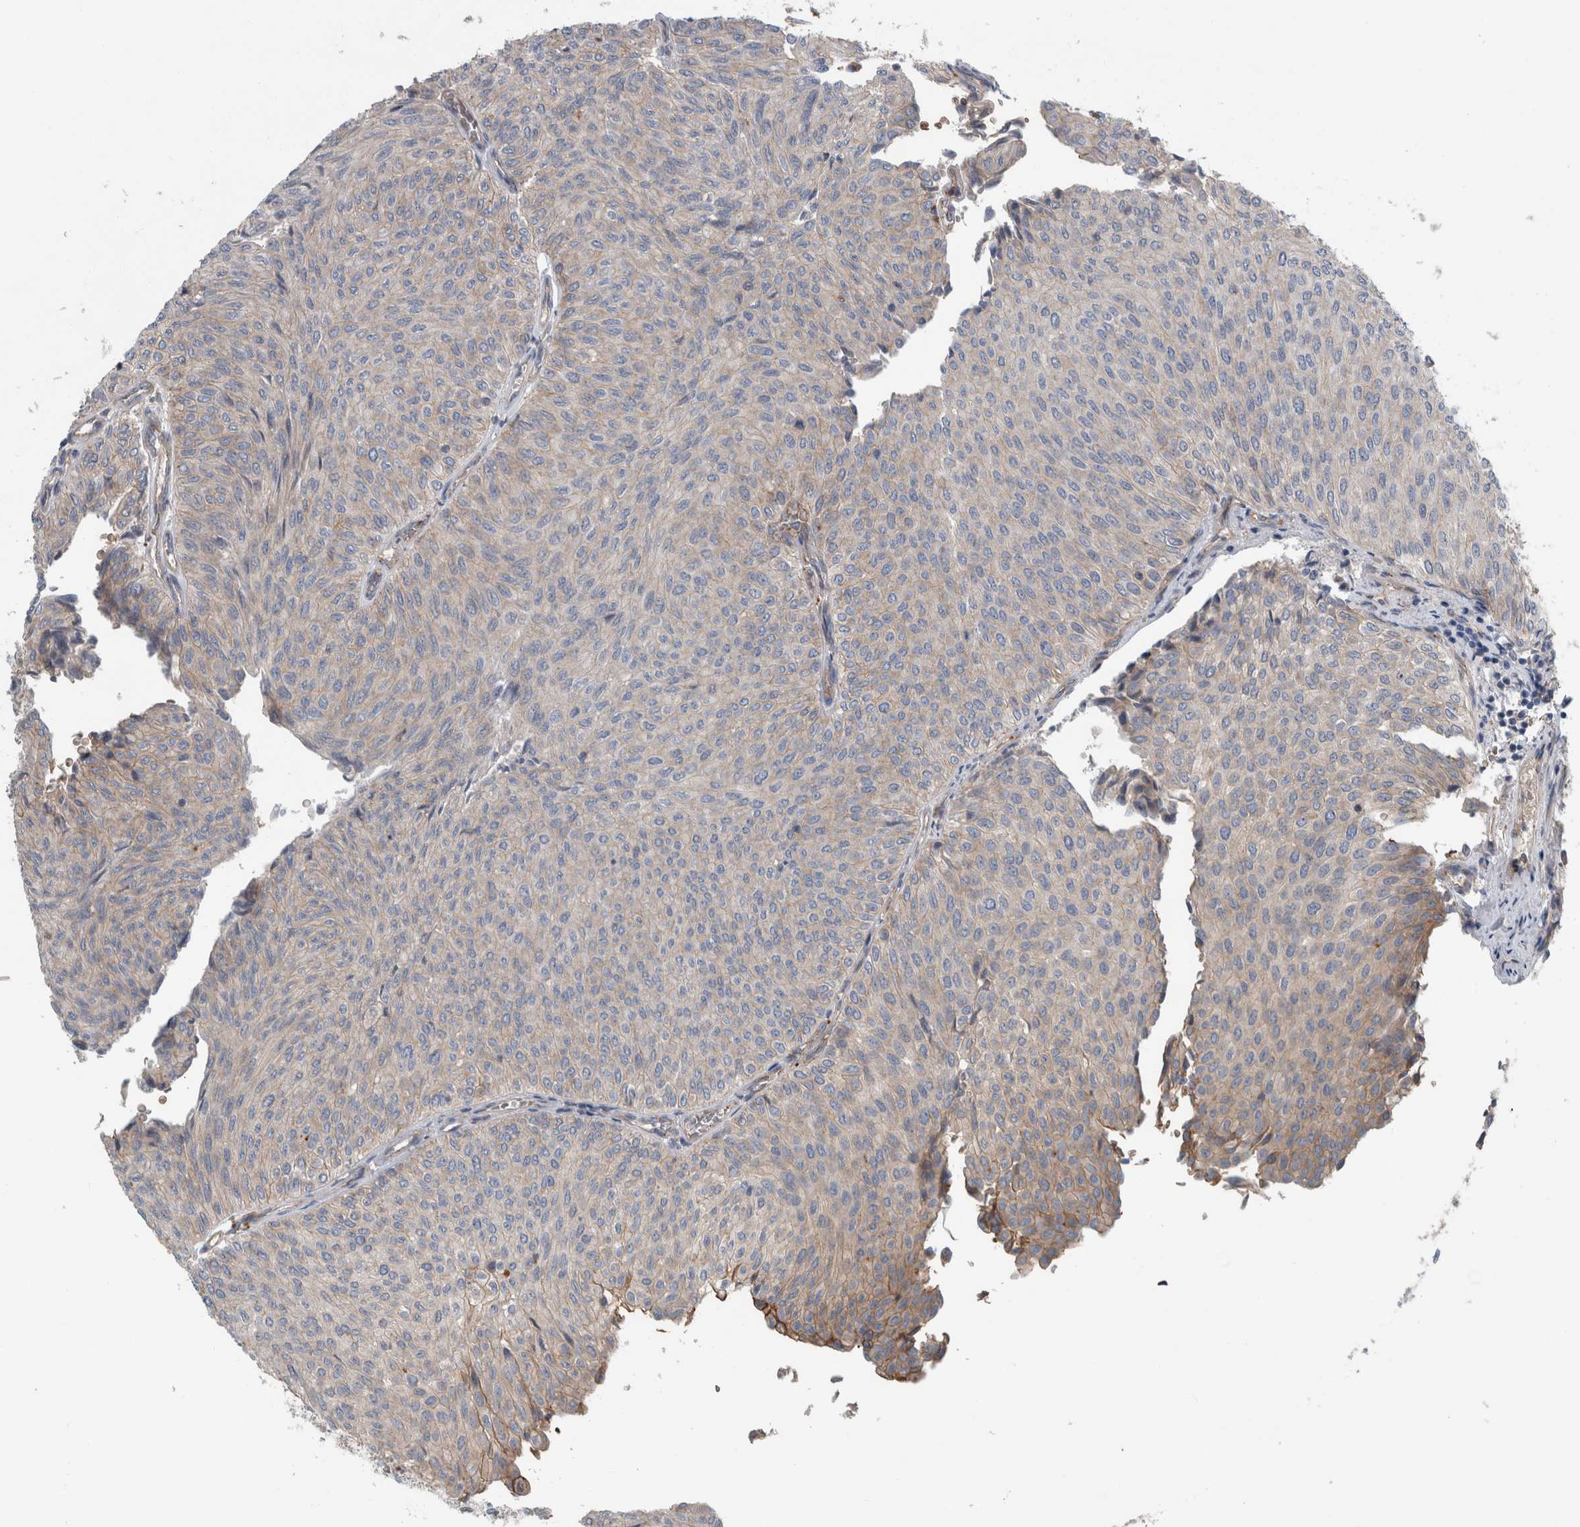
{"staining": {"intensity": "weak", "quantity": "<25%", "location": "cytoplasmic/membranous"}, "tissue": "urothelial cancer", "cell_type": "Tumor cells", "image_type": "cancer", "snomed": [{"axis": "morphology", "description": "Urothelial carcinoma, Low grade"}, {"axis": "topography", "description": "Urinary bladder"}], "caption": "Image shows no significant protein staining in tumor cells of low-grade urothelial carcinoma.", "gene": "GLT8D2", "patient": {"sex": "male", "age": 78}}